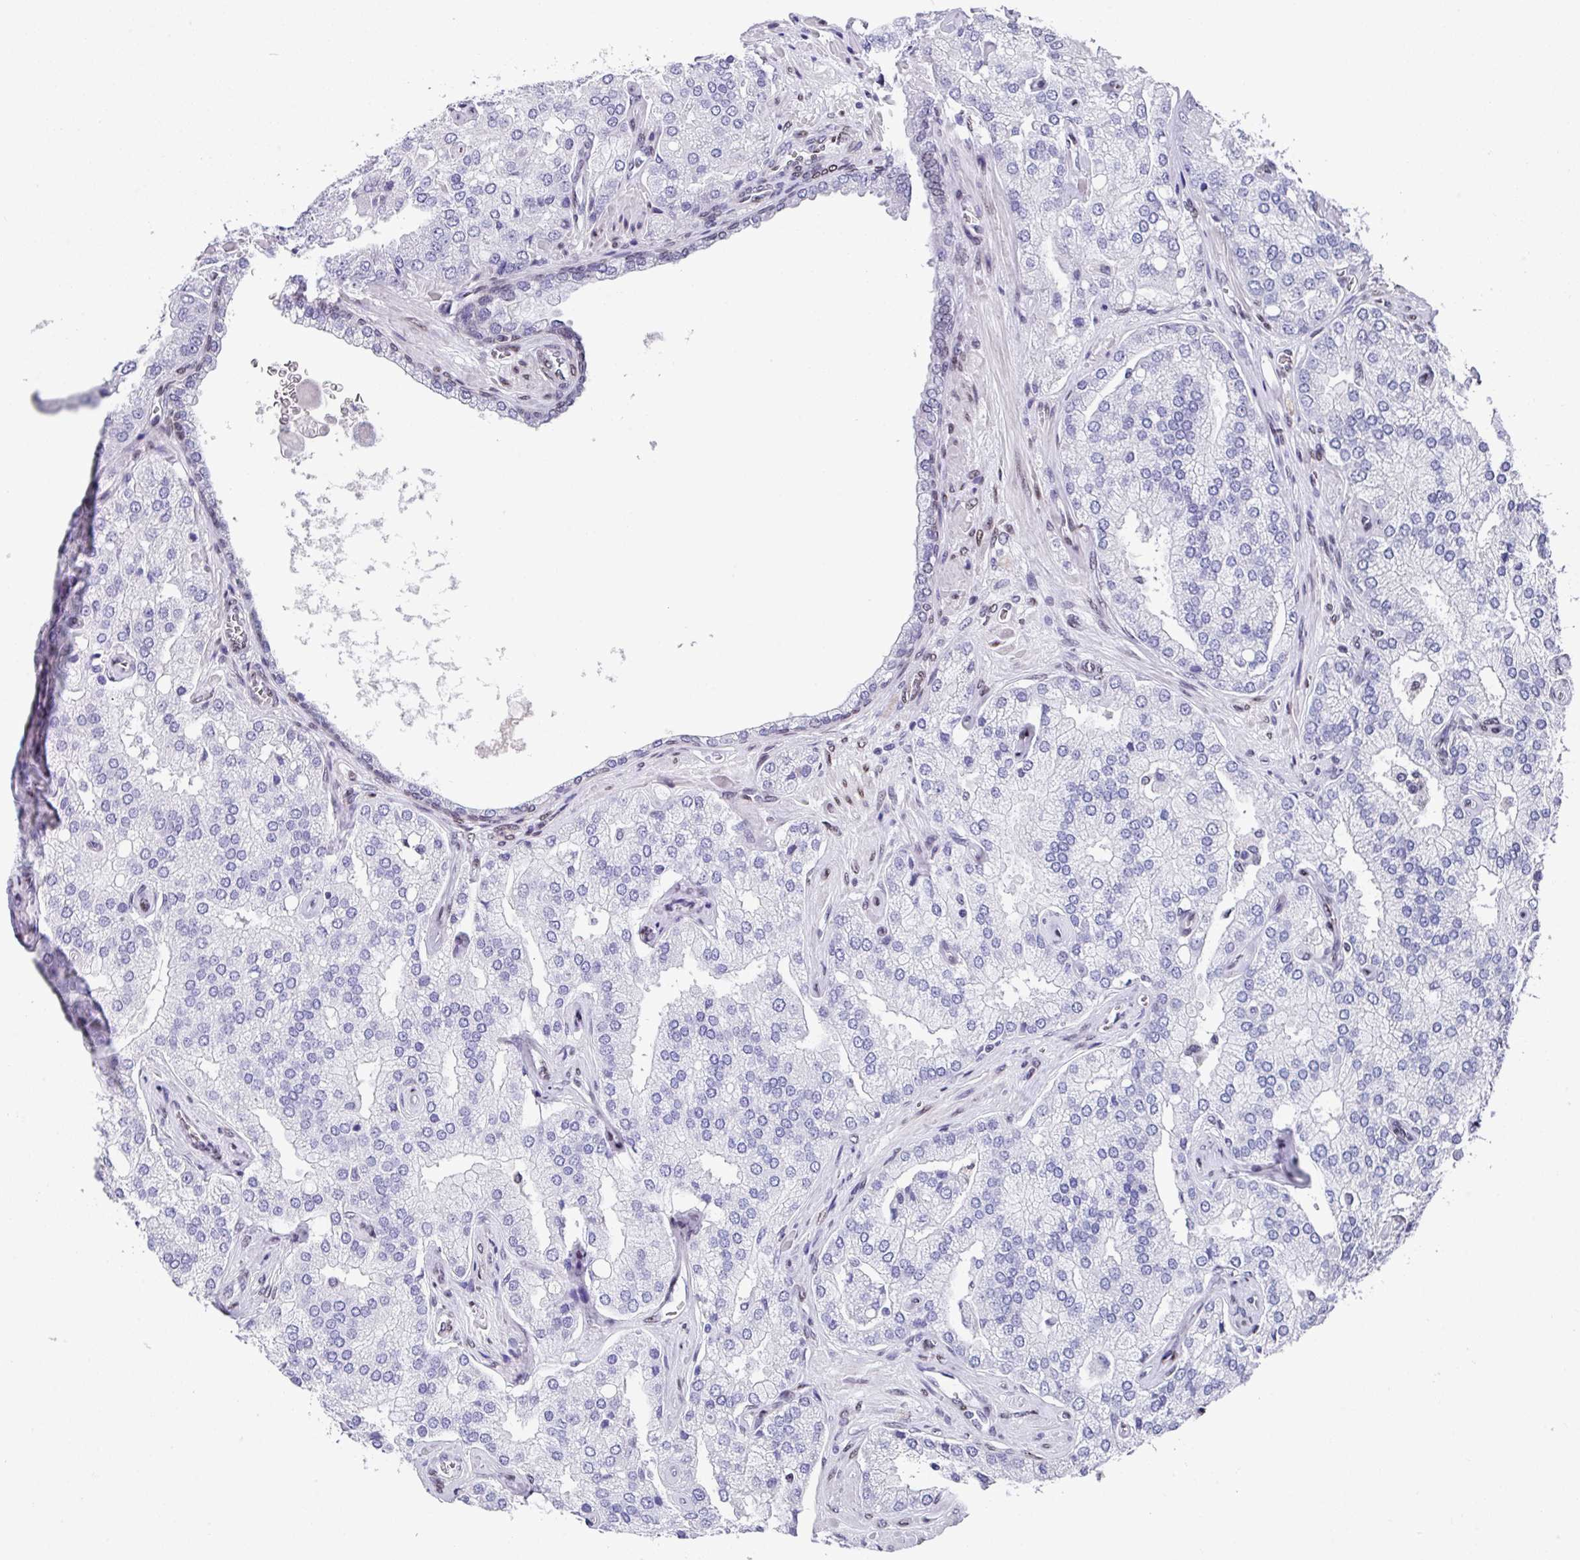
{"staining": {"intensity": "negative", "quantity": "none", "location": "none"}, "tissue": "prostate cancer", "cell_type": "Tumor cells", "image_type": "cancer", "snomed": [{"axis": "morphology", "description": "Adenocarcinoma, High grade"}, {"axis": "topography", "description": "Prostate"}], "caption": "This is an IHC micrograph of human prostate high-grade adenocarcinoma. There is no positivity in tumor cells.", "gene": "TCF3", "patient": {"sex": "male", "age": 68}}